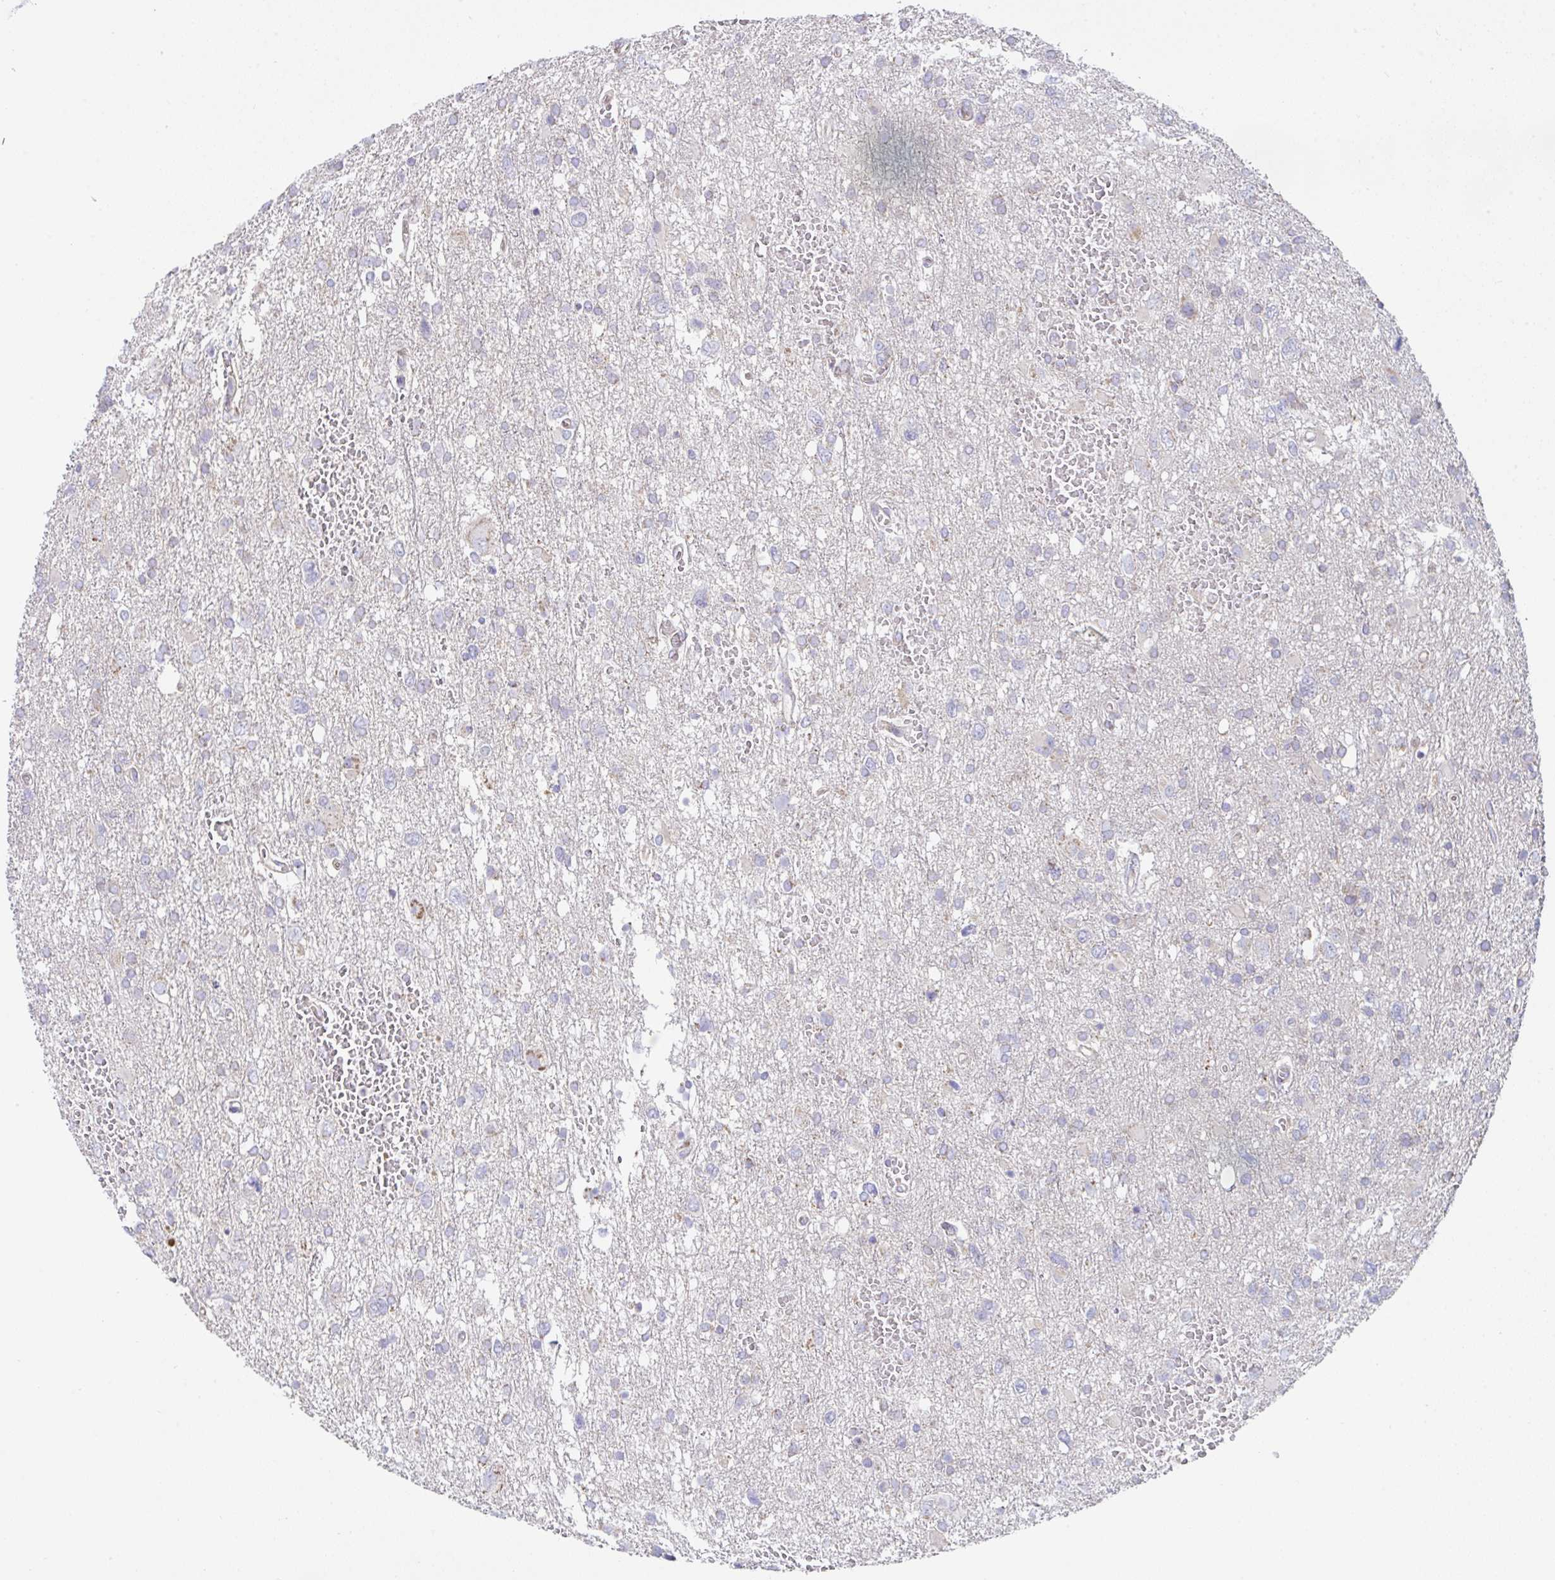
{"staining": {"intensity": "negative", "quantity": "none", "location": "none"}, "tissue": "glioma", "cell_type": "Tumor cells", "image_type": "cancer", "snomed": [{"axis": "morphology", "description": "Glioma, malignant, High grade"}, {"axis": "topography", "description": "Brain"}], "caption": "High magnification brightfield microscopy of glioma stained with DAB (3,3'-diaminobenzidine) (brown) and counterstained with hematoxylin (blue): tumor cells show no significant staining.", "gene": "DOK7", "patient": {"sex": "male", "age": 61}}